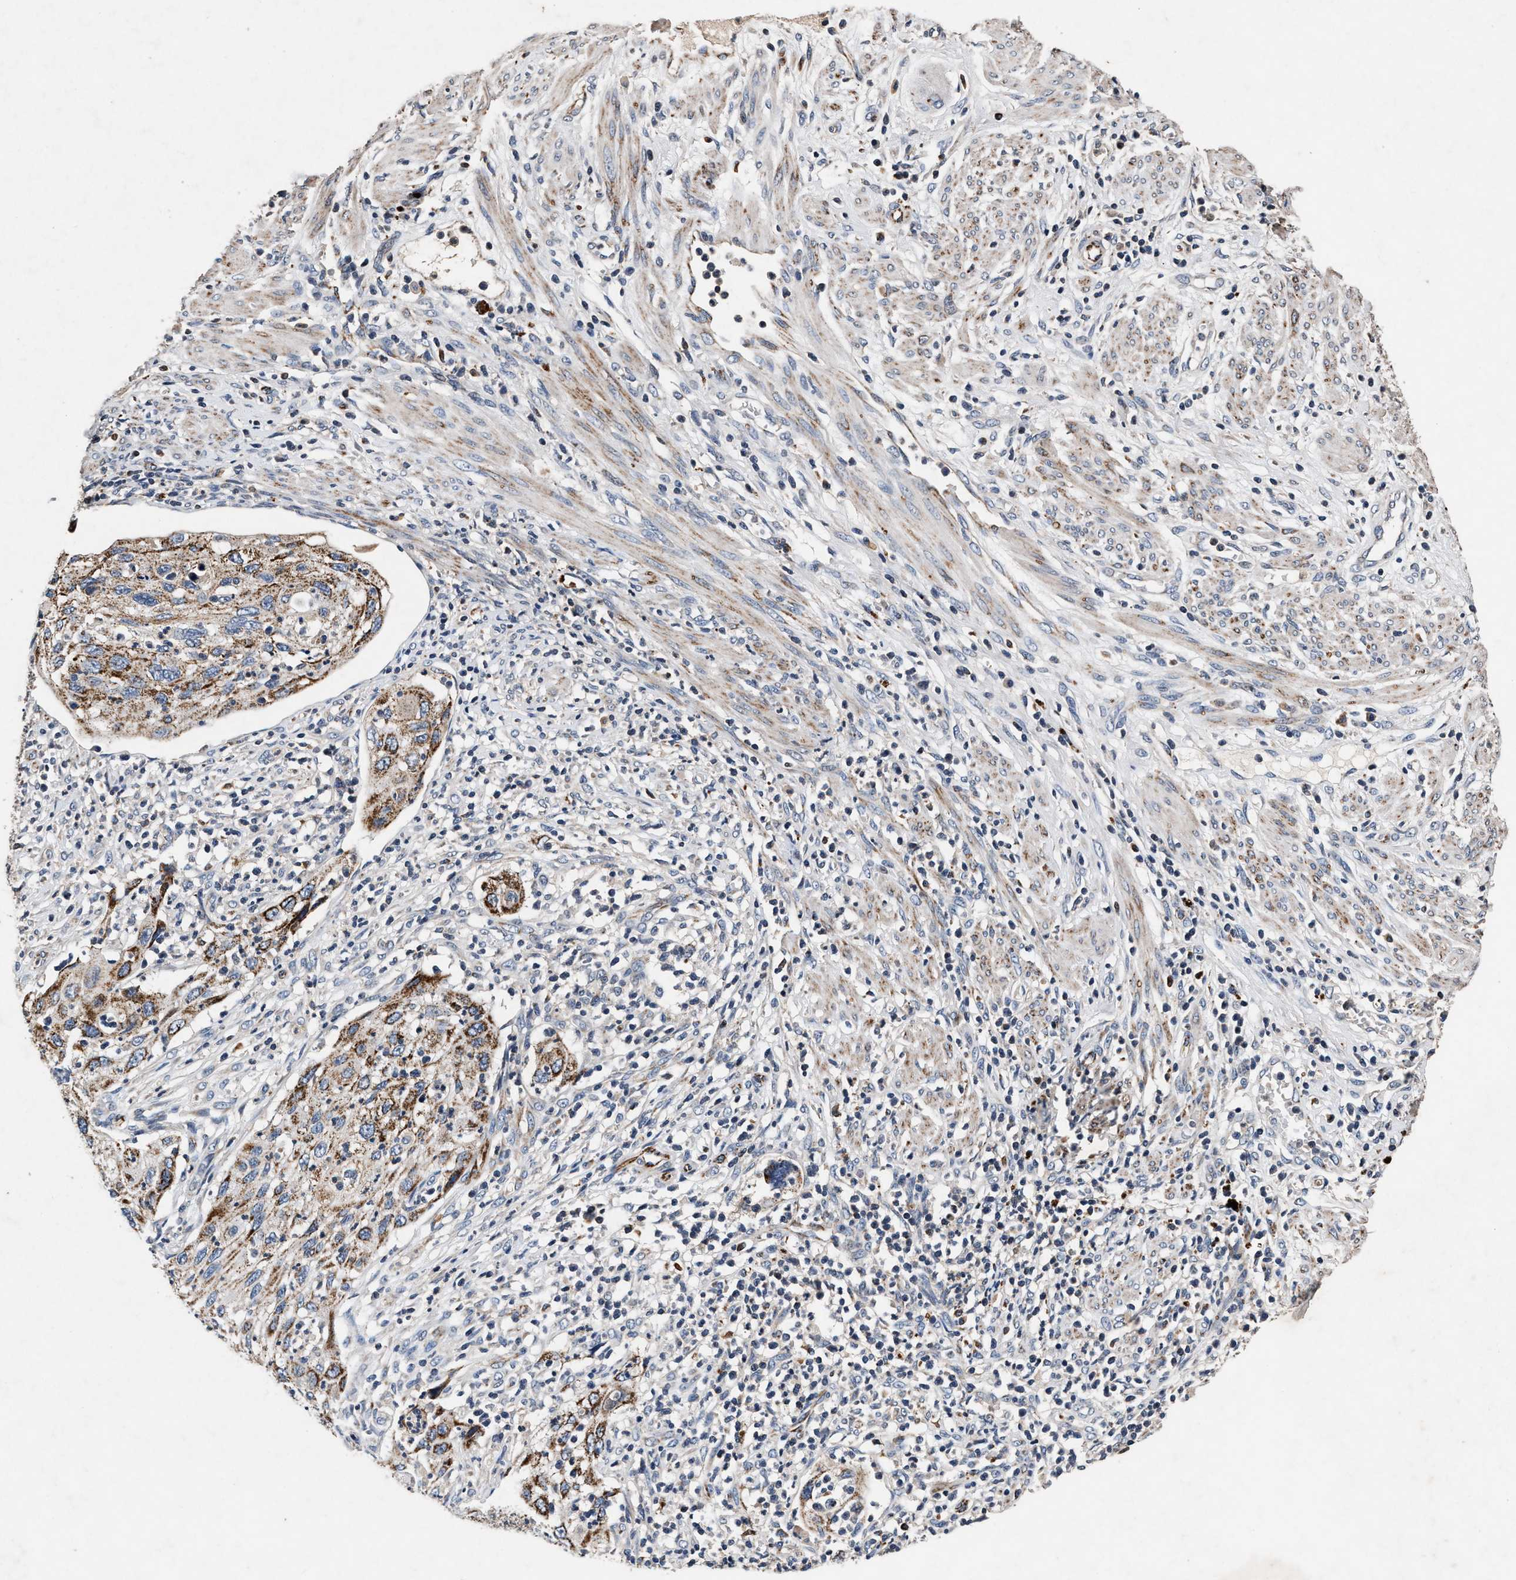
{"staining": {"intensity": "moderate", "quantity": ">75%", "location": "cytoplasmic/membranous"}, "tissue": "cervical cancer", "cell_type": "Tumor cells", "image_type": "cancer", "snomed": [{"axis": "morphology", "description": "Squamous cell carcinoma, NOS"}, {"axis": "topography", "description": "Cervix"}], "caption": "Immunohistochemical staining of human cervical squamous cell carcinoma displays moderate cytoplasmic/membranous protein staining in approximately >75% of tumor cells.", "gene": "PKD2L1", "patient": {"sex": "female", "age": 70}}